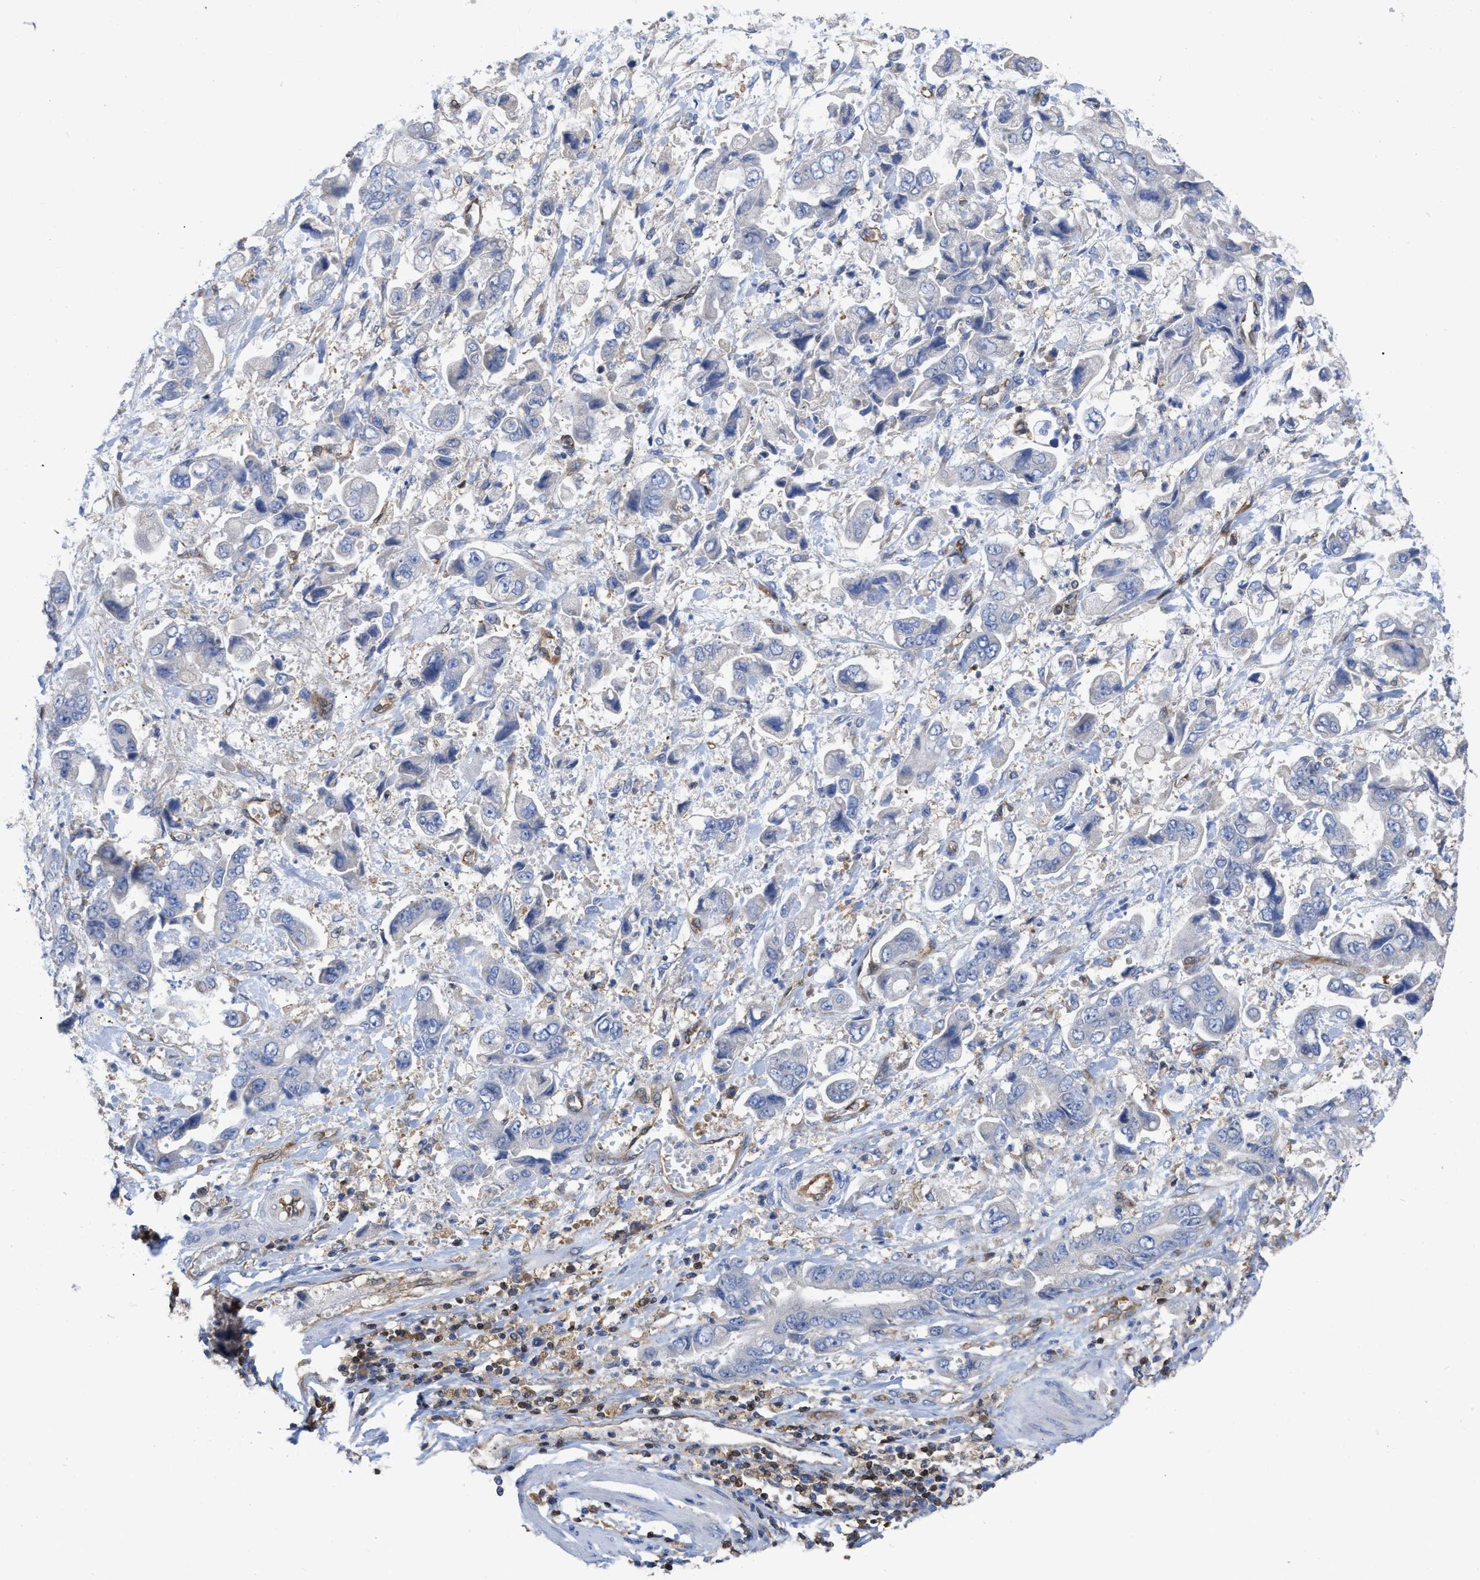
{"staining": {"intensity": "negative", "quantity": "none", "location": "none"}, "tissue": "stomach cancer", "cell_type": "Tumor cells", "image_type": "cancer", "snomed": [{"axis": "morphology", "description": "Normal tissue, NOS"}, {"axis": "morphology", "description": "Adenocarcinoma, NOS"}, {"axis": "topography", "description": "Stomach"}], "caption": "Immunohistochemistry of human stomach cancer (adenocarcinoma) displays no expression in tumor cells.", "gene": "GIMAP4", "patient": {"sex": "male", "age": 62}}